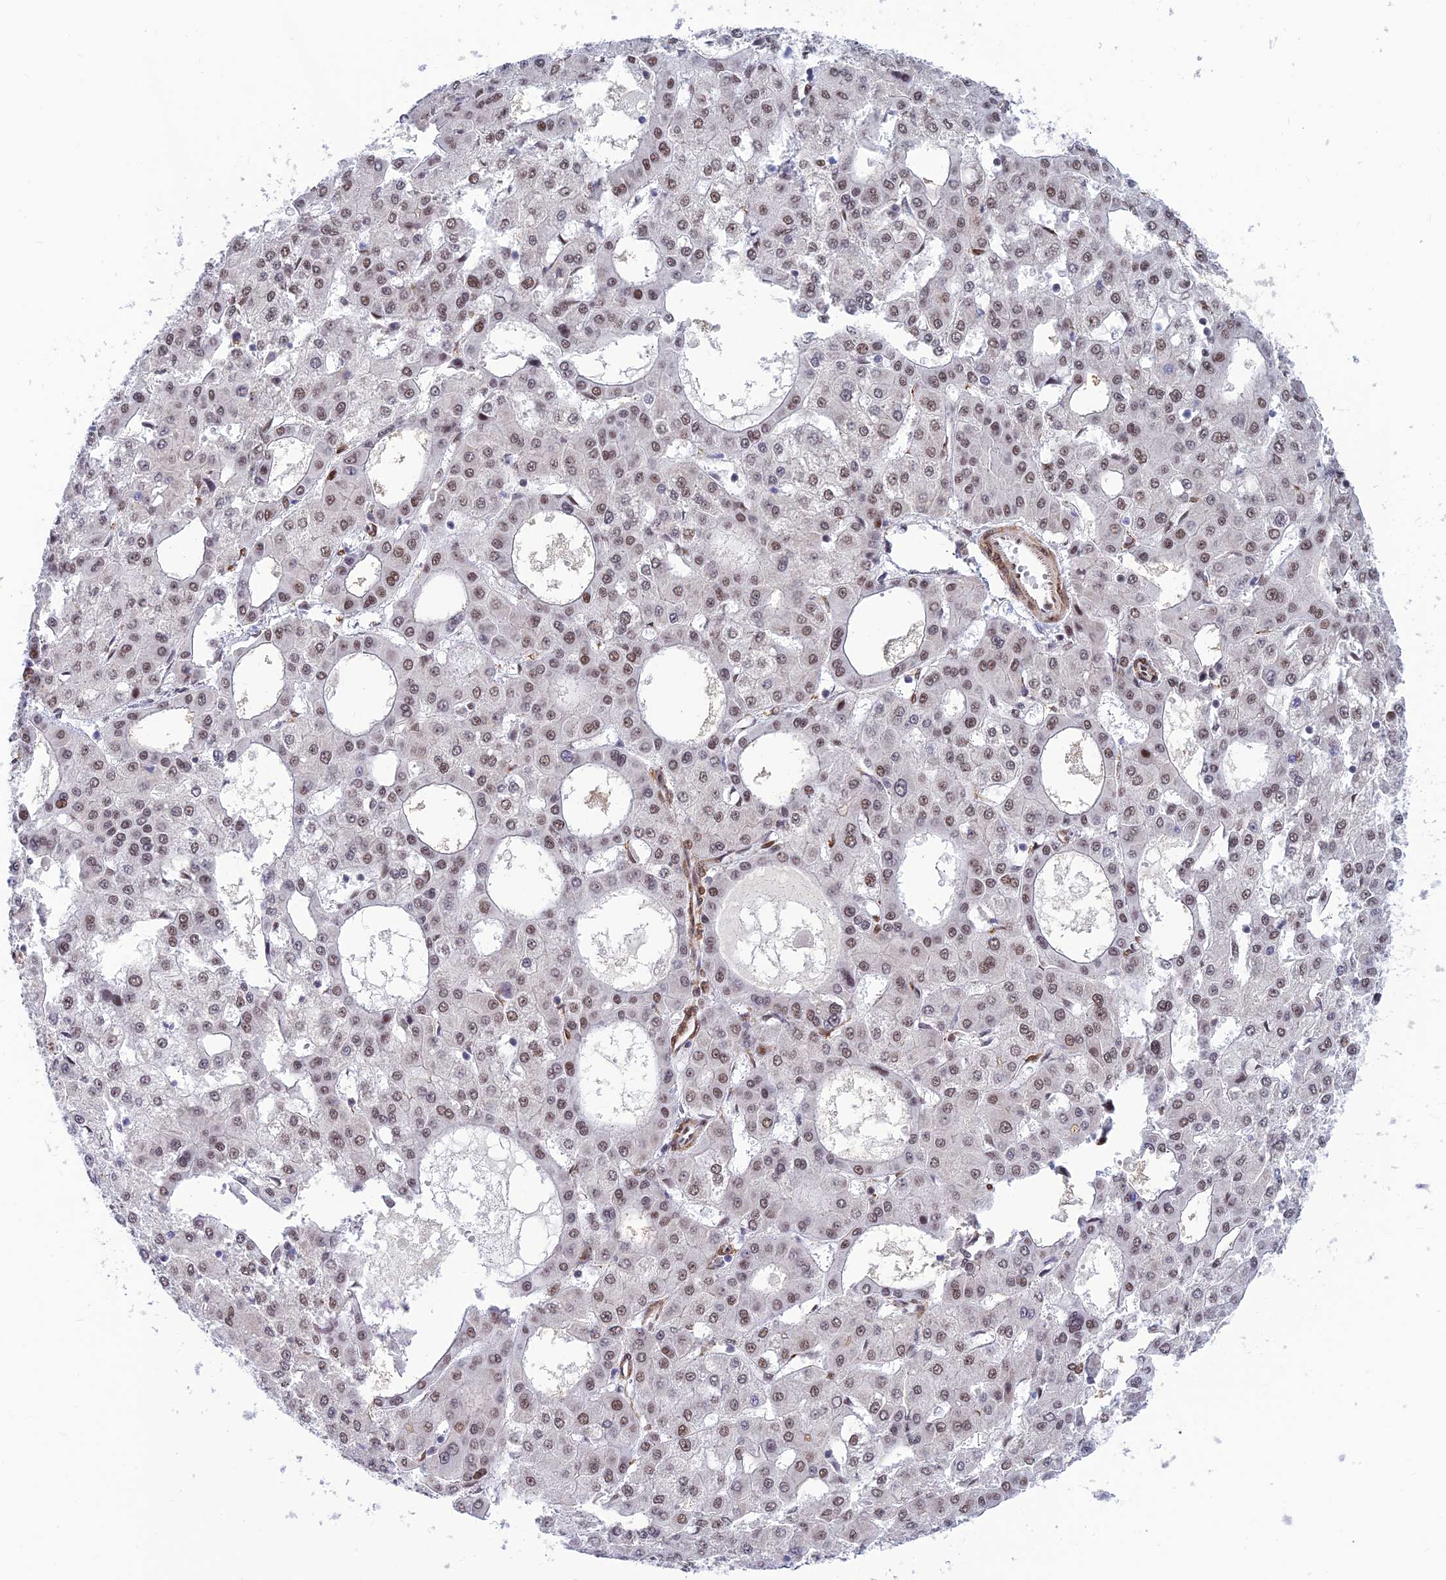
{"staining": {"intensity": "moderate", "quantity": ">75%", "location": "nuclear"}, "tissue": "liver cancer", "cell_type": "Tumor cells", "image_type": "cancer", "snomed": [{"axis": "morphology", "description": "Carcinoma, Hepatocellular, NOS"}, {"axis": "topography", "description": "Liver"}], "caption": "Immunohistochemical staining of human liver cancer shows moderate nuclear protein positivity in approximately >75% of tumor cells. (DAB = brown stain, brightfield microscopy at high magnification).", "gene": "CLK4", "patient": {"sex": "male", "age": 47}}